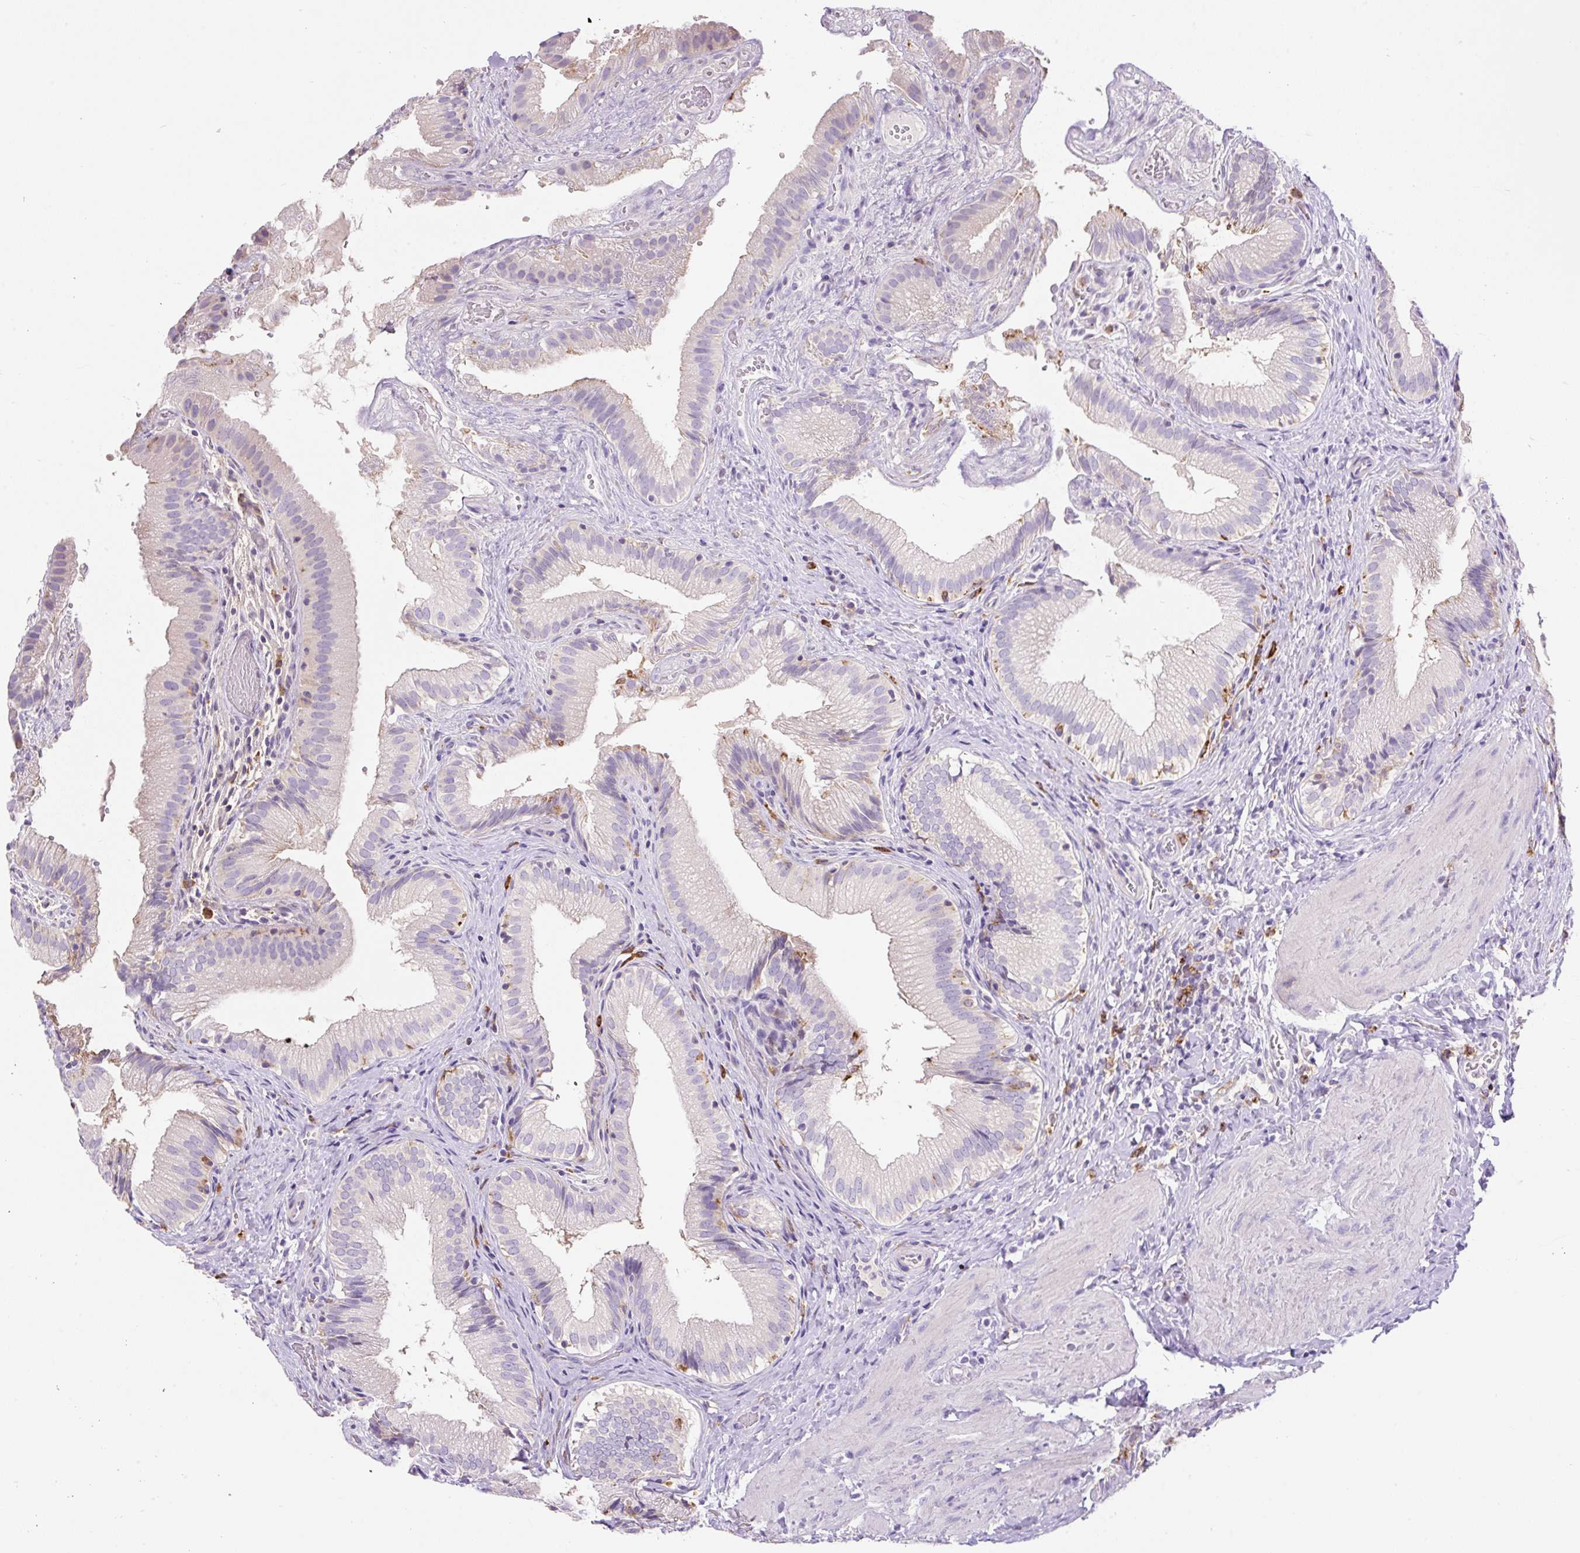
{"staining": {"intensity": "negative", "quantity": "none", "location": "none"}, "tissue": "gallbladder", "cell_type": "Glandular cells", "image_type": "normal", "snomed": [{"axis": "morphology", "description": "Normal tissue, NOS"}, {"axis": "topography", "description": "Gallbladder"}], "caption": "This micrograph is of unremarkable gallbladder stained with immunohistochemistry to label a protein in brown with the nuclei are counter-stained blue. There is no positivity in glandular cells. (DAB immunohistochemistry (IHC) with hematoxylin counter stain).", "gene": "TDRD15", "patient": {"sex": "female", "age": 30}}